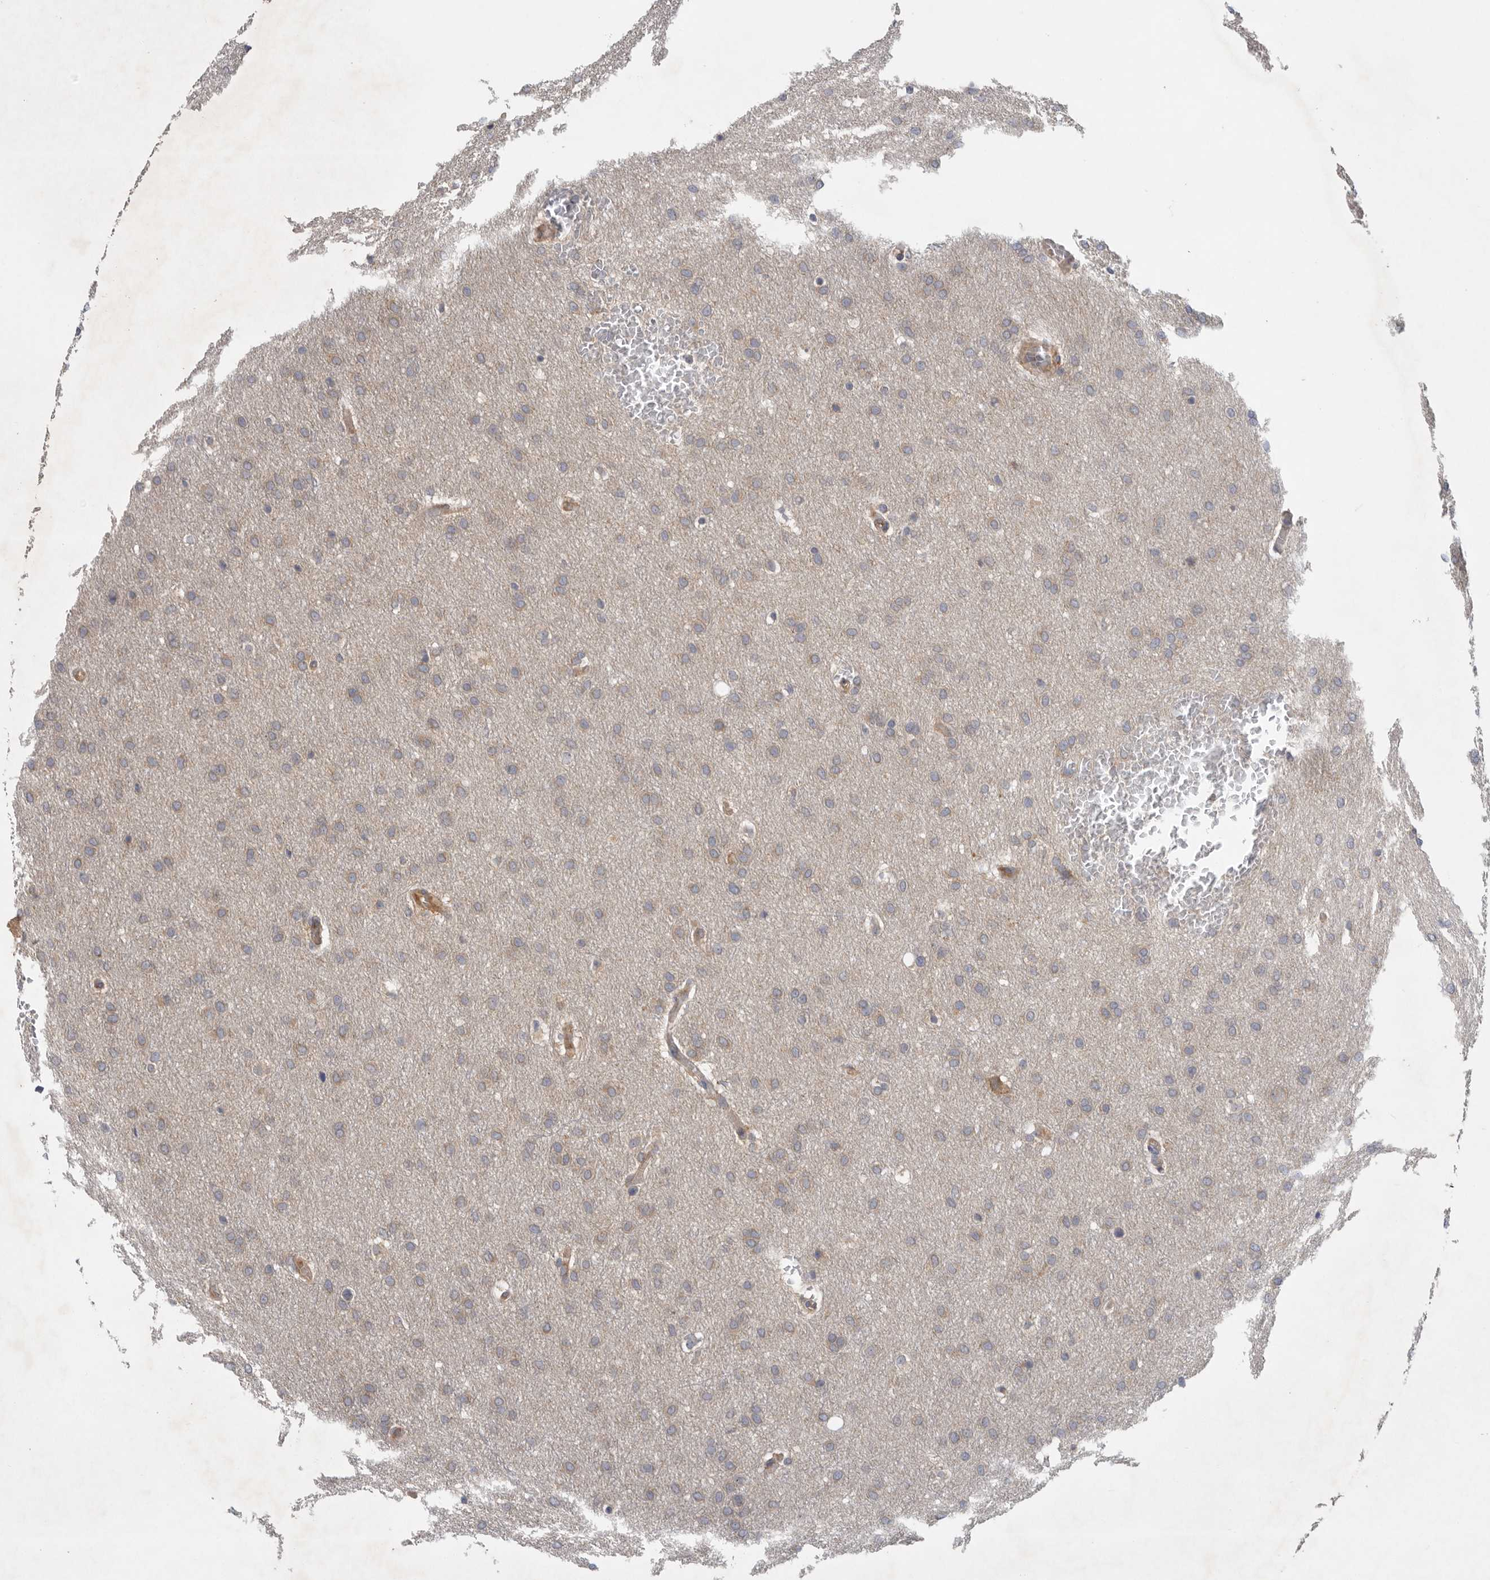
{"staining": {"intensity": "weak", "quantity": "25%-75%", "location": "cytoplasmic/membranous"}, "tissue": "glioma", "cell_type": "Tumor cells", "image_type": "cancer", "snomed": [{"axis": "morphology", "description": "Glioma, malignant, Low grade"}, {"axis": "topography", "description": "Brain"}], "caption": "Human glioma stained with a brown dye reveals weak cytoplasmic/membranous positive expression in about 25%-75% of tumor cells.", "gene": "C1orf109", "patient": {"sex": "female", "age": 37}}